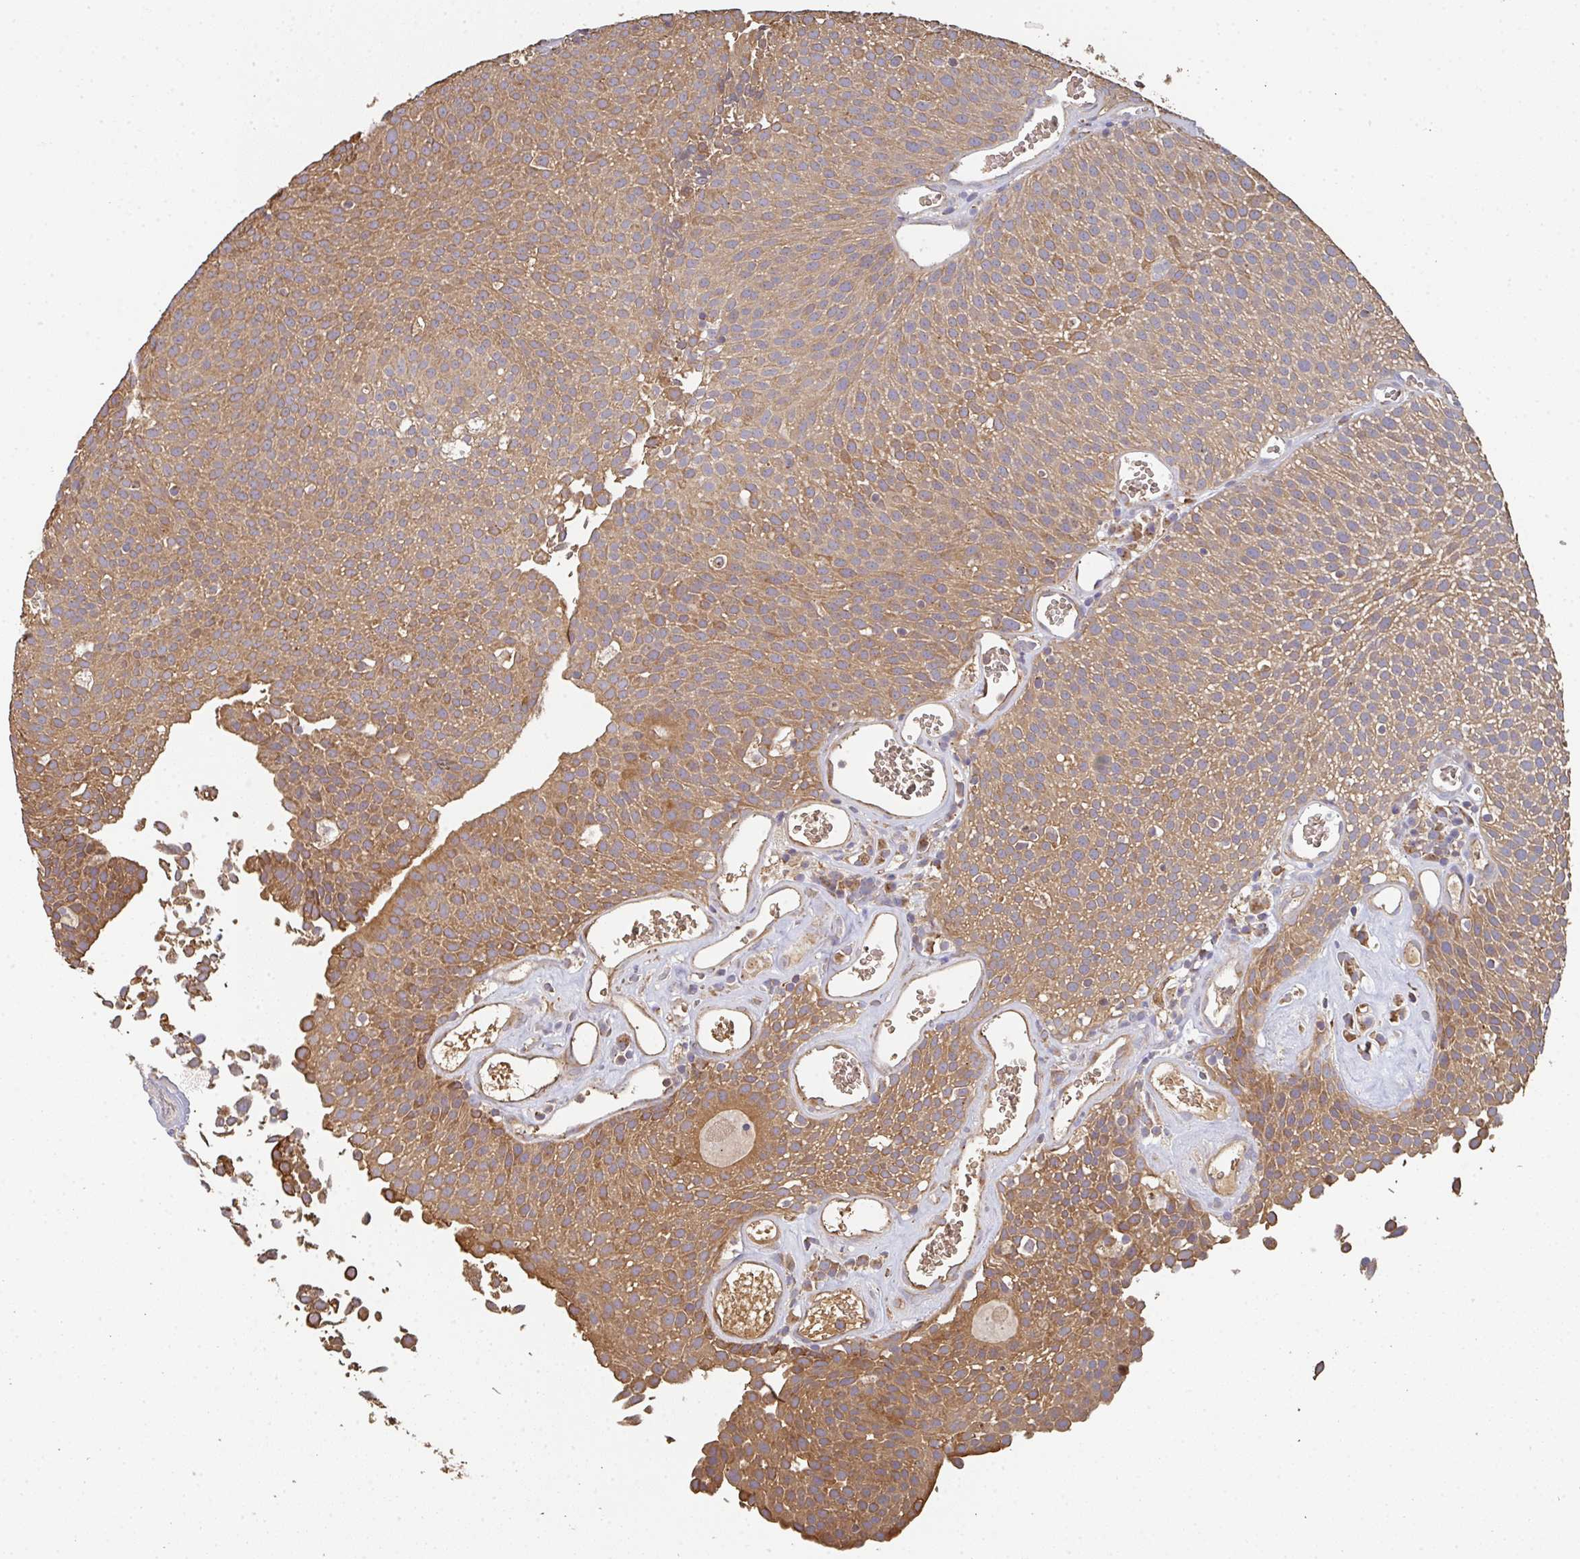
{"staining": {"intensity": "moderate", "quantity": ">75%", "location": "cytoplasmic/membranous"}, "tissue": "urothelial cancer", "cell_type": "Tumor cells", "image_type": "cancer", "snomed": [{"axis": "morphology", "description": "Urothelial carcinoma, Low grade"}, {"axis": "topography", "description": "Urinary bladder"}], "caption": "The immunohistochemical stain shows moderate cytoplasmic/membranous expression in tumor cells of urothelial cancer tissue.", "gene": "POLG", "patient": {"sex": "female", "age": 79}}